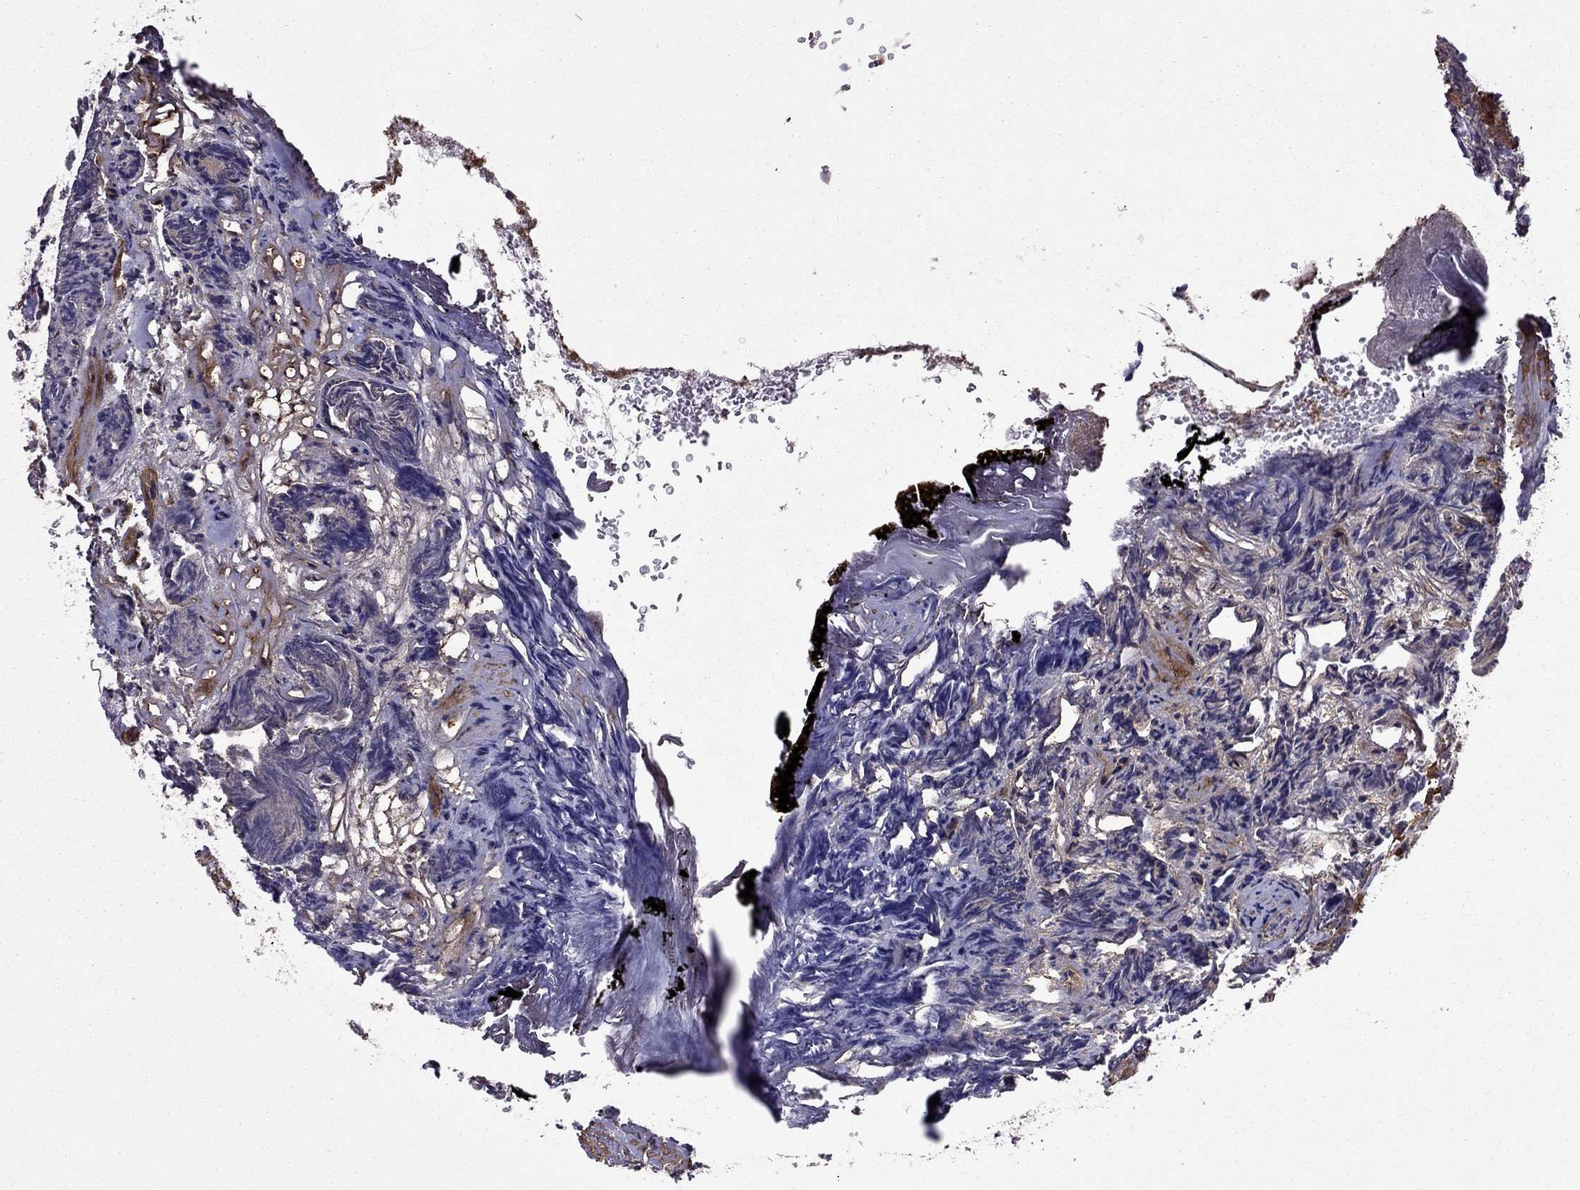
{"staining": {"intensity": "moderate", "quantity": "<25%", "location": "cytoplasmic/membranous"}, "tissue": "prostate cancer", "cell_type": "Tumor cells", "image_type": "cancer", "snomed": [{"axis": "morphology", "description": "Adenocarcinoma, High grade"}, {"axis": "topography", "description": "Prostate"}], "caption": "Prostate high-grade adenocarcinoma stained with immunohistochemistry (IHC) reveals moderate cytoplasmic/membranous positivity in approximately <25% of tumor cells. The protein of interest is shown in brown color, while the nuclei are stained blue.", "gene": "ITGB1", "patient": {"sex": "male", "age": 84}}